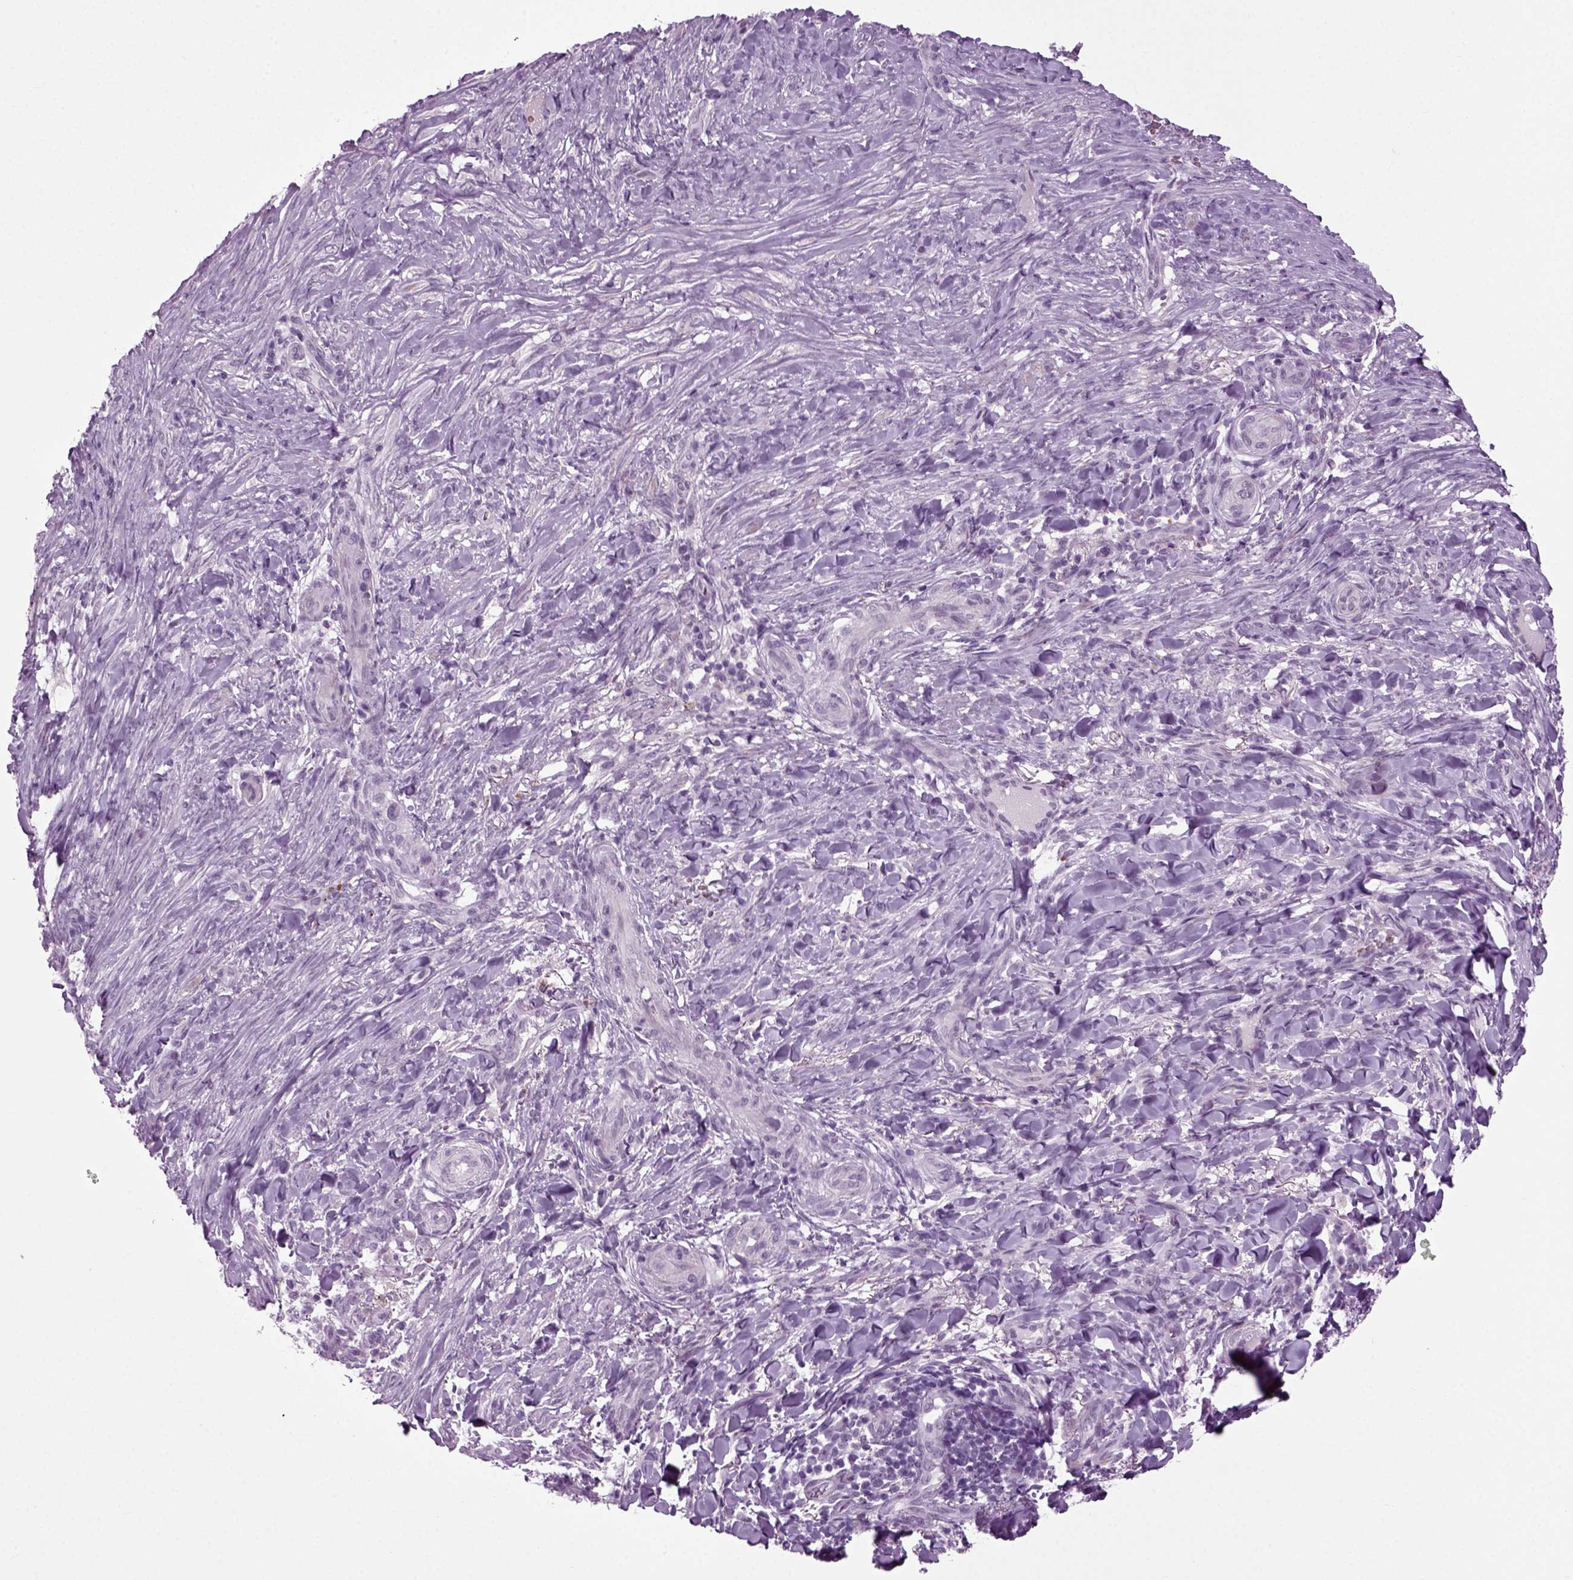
{"staining": {"intensity": "negative", "quantity": "none", "location": "none"}, "tissue": "skin cancer", "cell_type": "Tumor cells", "image_type": "cancer", "snomed": [{"axis": "morphology", "description": "Basal cell carcinoma"}, {"axis": "topography", "description": "Skin"}], "caption": "Tumor cells show no significant staining in skin cancer. Brightfield microscopy of immunohistochemistry stained with DAB (brown) and hematoxylin (blue), captured at high magnification.", "gene": "ZC2HC1C", "patient": {"sex": "female", "age": 69}}